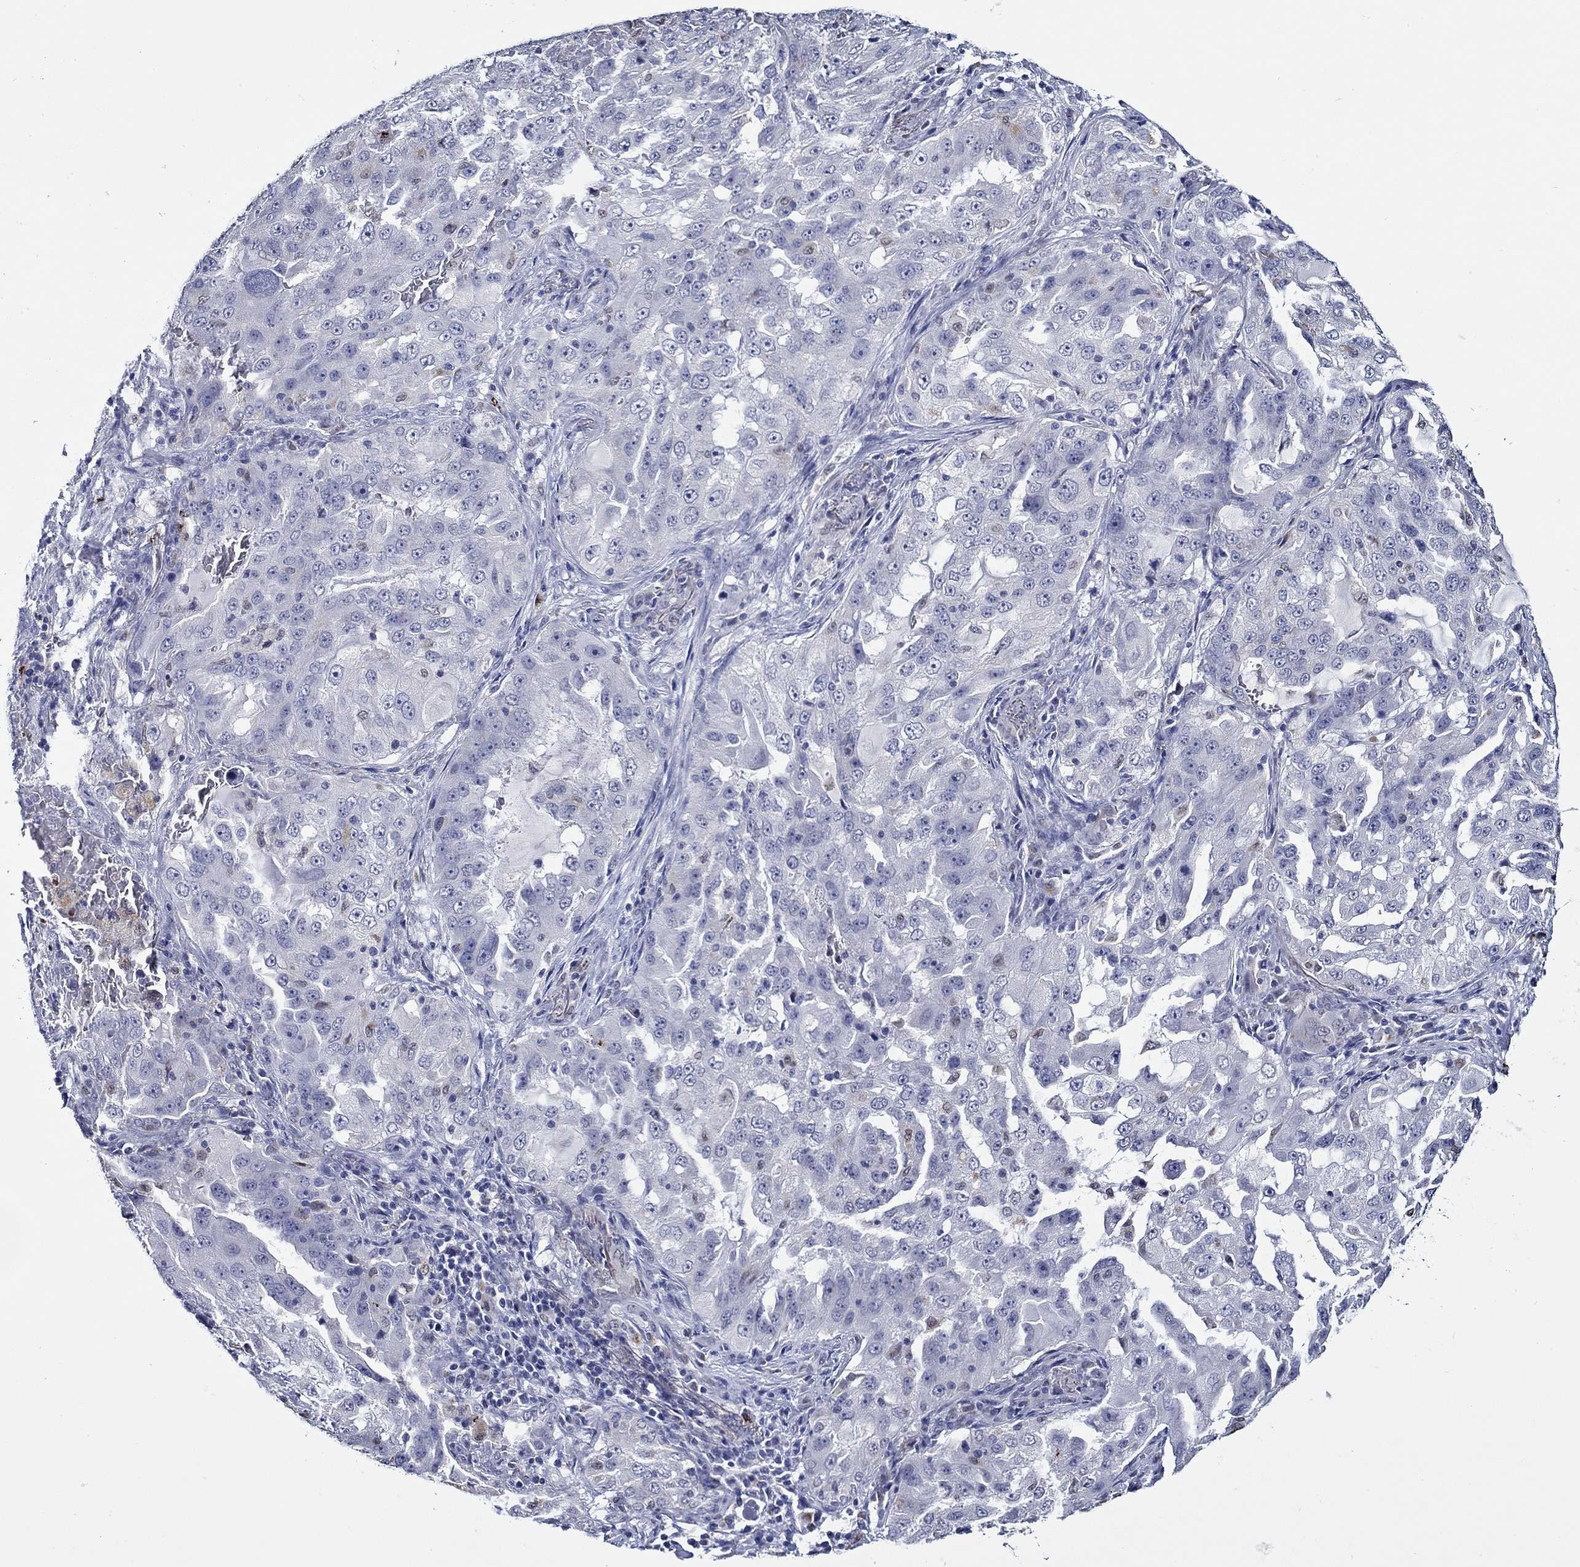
{"staining": {"intensity": "negative", "quantity": "none", "location": "none"}, "tissue": "lung cancer", "cell_type": "Tumor cells", "image_type": "cancer", "snomed": [{"axis": "morphology", "description": "Adenocarcinoma, NOS"}, {"axis": "topography", "description": "Lung"}], "caption": "This is a histopathology image of immunohistochemistry (IHC) staining of lung cancer (adenocarcinoma), which shows no positivity in tumor cells.", "gene": "GATA2", "patient": {"sex": "female", "age": 61}}